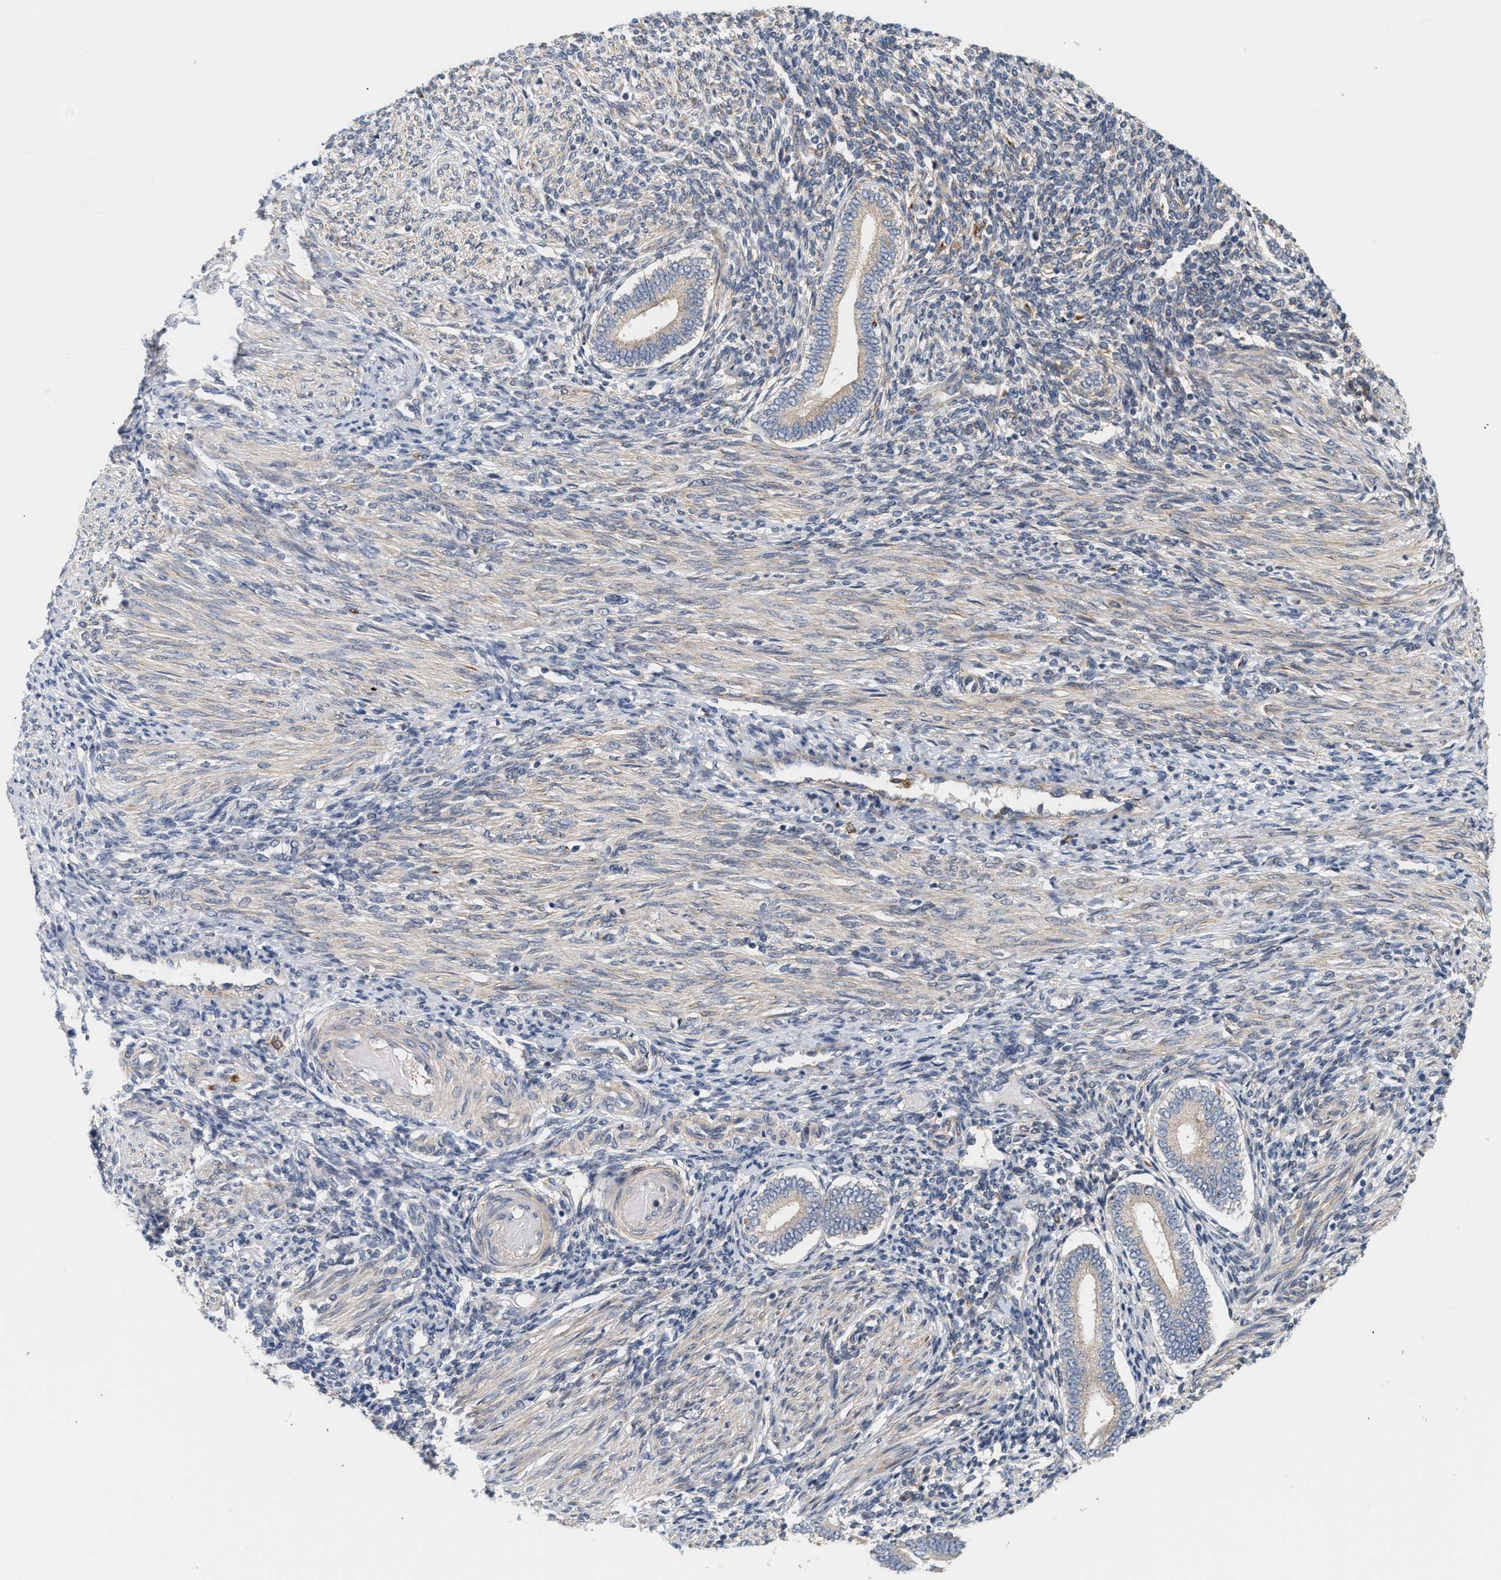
{"staining": {"intensity": "moderate", "quantity": ">75%", "location": "cytoplasmic/membranous"}, "tissue": "endometrium", "cell_type": "Cells in endometrial stroma", "image_type": "normal", "snomed": [{"axis": "morphology", "description": "Normal tissue, NOS"}, {"axis": "topography", "description": "Endometrium"}], "caption": "Immunohistochemical staining of unremarkable human endometrium displays moderate cytoplasmic/membranous protein expression in about >75% of cells in endometrial stroma. (DAB (3,3'-diaminobenzidine) IHC, brown staining for protein, blue staining for nuclei).", "gene": "PLCD1", "patient": {"sex": "female", "age": 42}}